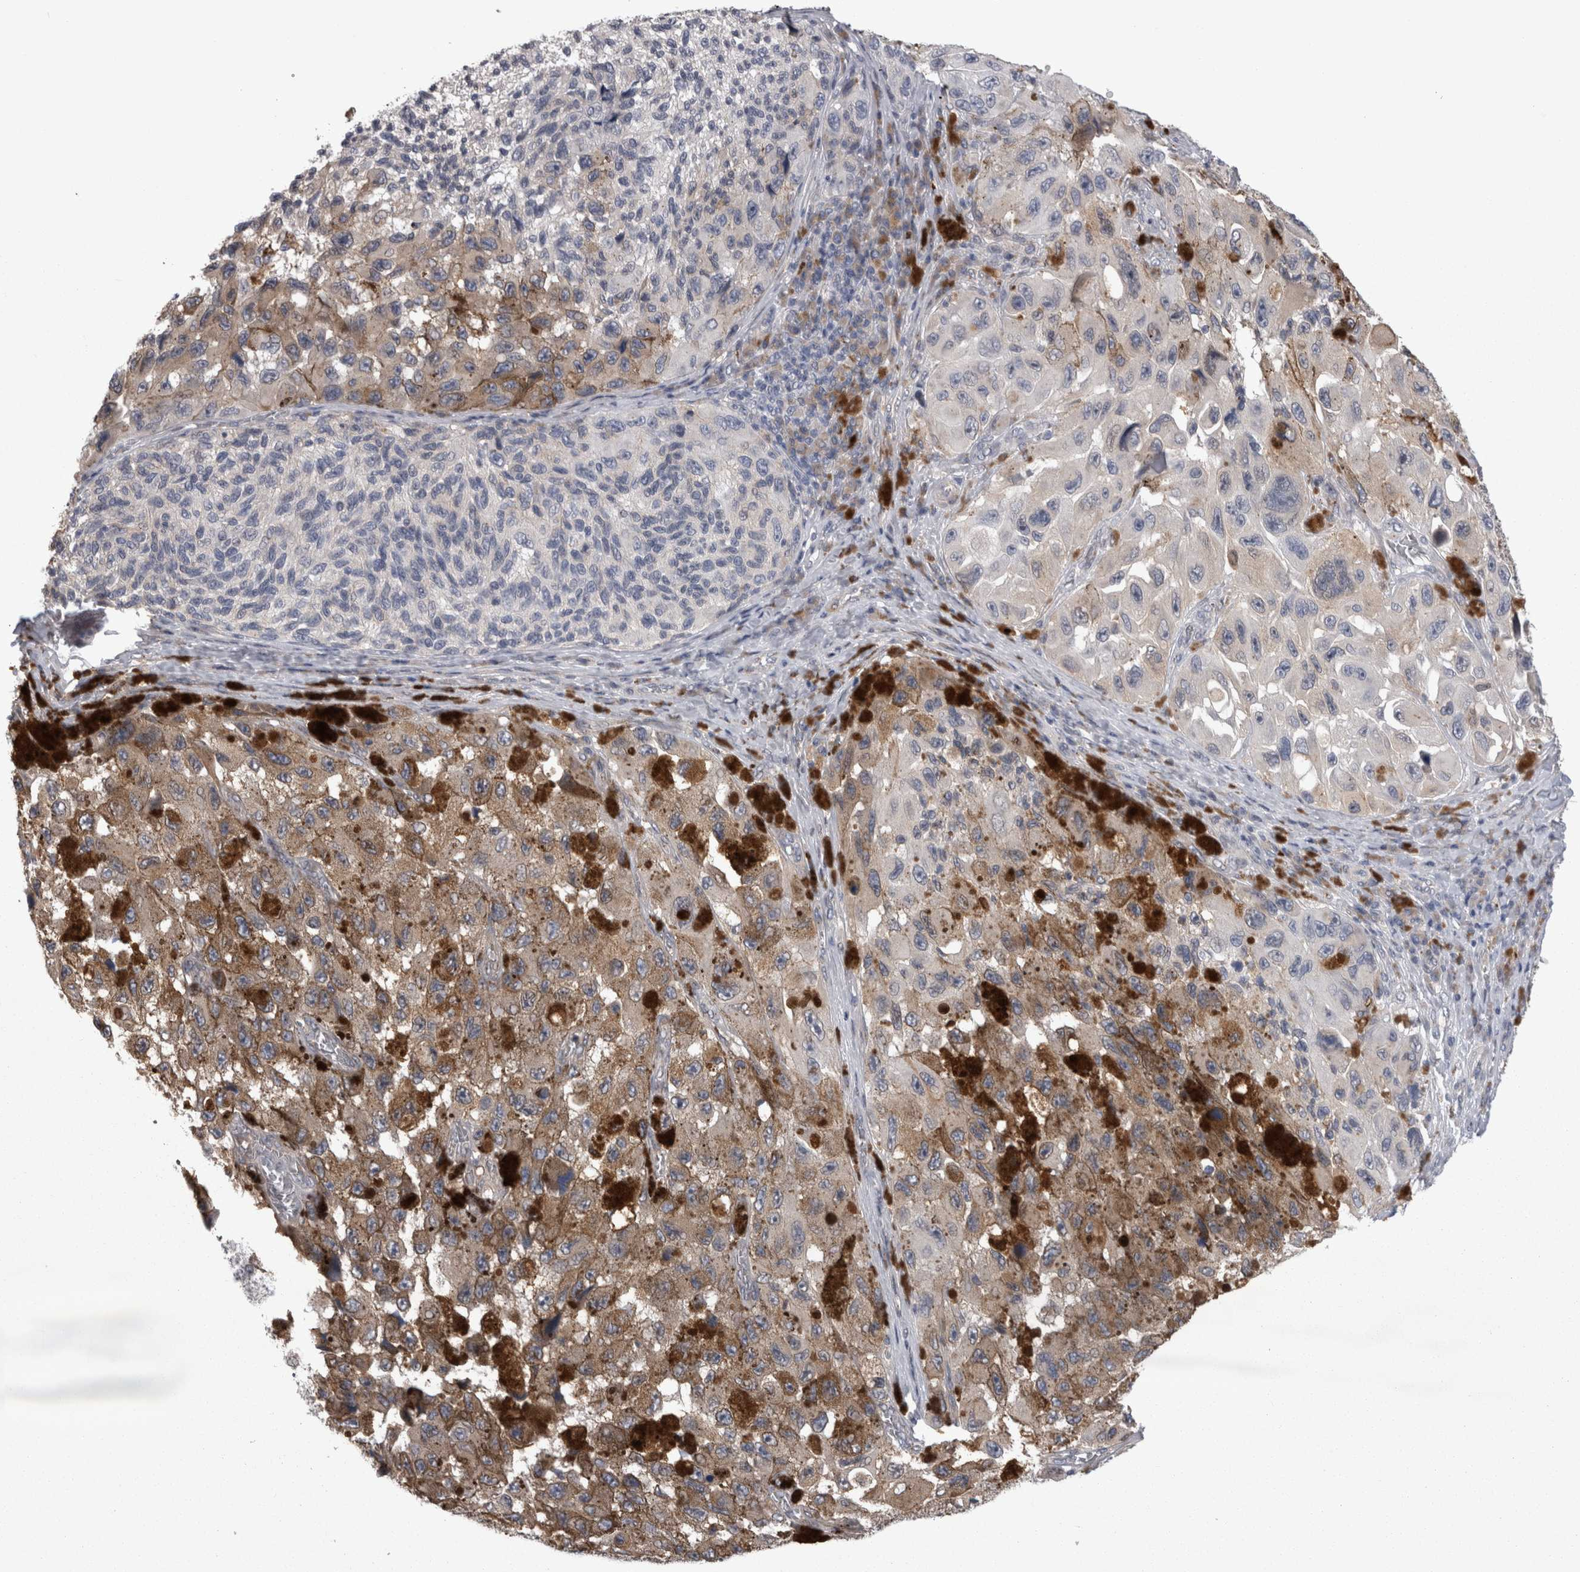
{"staining": {"intensity": "weak", "quantity": "<25%", "location": "cytoplasmic/membranous"}, "tissue": "melanoma", "cell_type": "Tumor cells", "image_type": "cancer", "snomed": [{"axis": "morphology", "description": "Malignant melanoma, NOS"}, {"axis": "topography", "description": "Skin"}], "caption": "The histopathology image reveals no staining of tumor cells in malignant melanoma.", "gene": "STC1", "patient": {"sex": "female", "age": 73}}